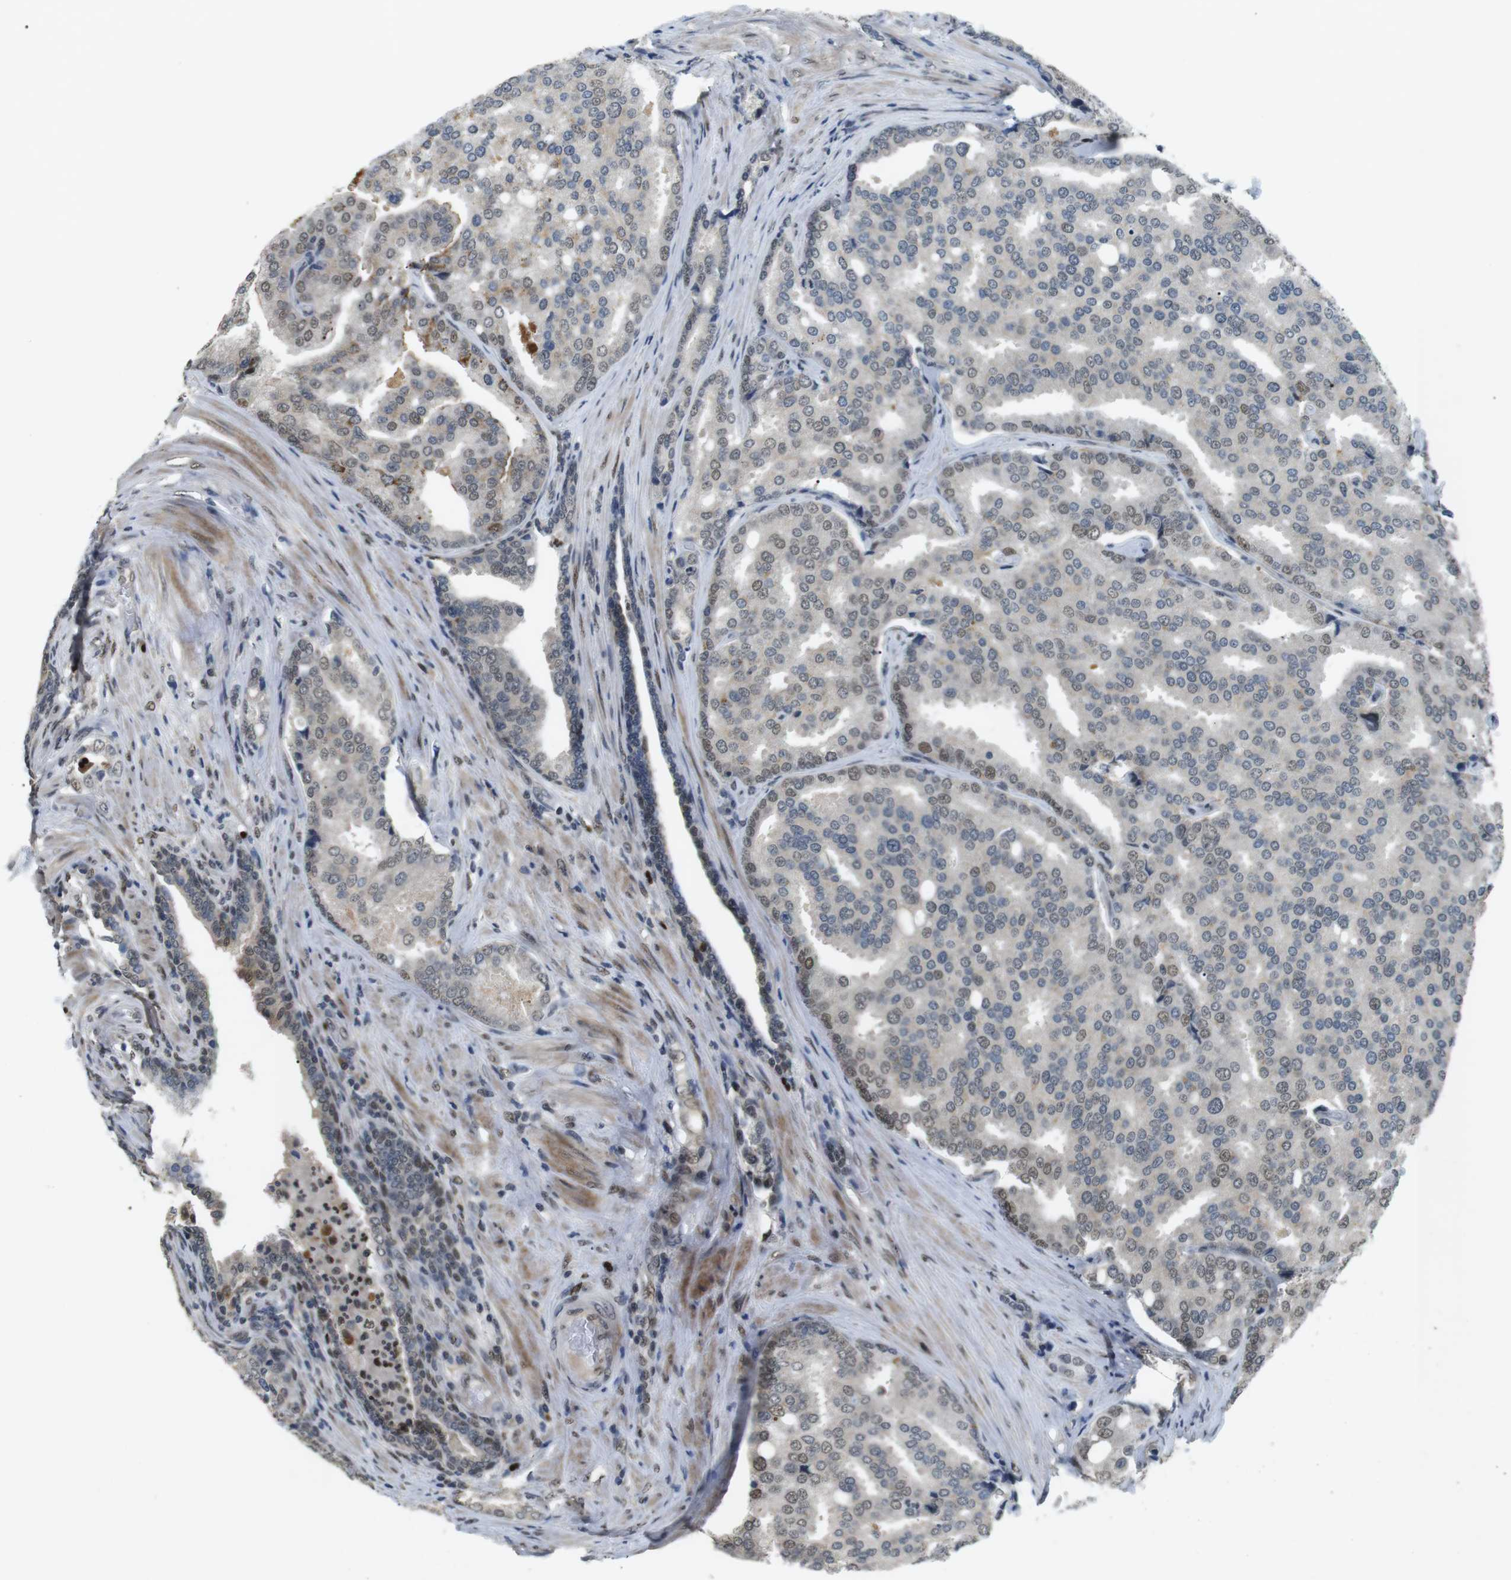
{"staining": {"intensity": "weak", "quantity": "25%-75%", "location": "cytoplasmic/membranous,nuclear"}, "tissue": "prostate cancer", "cell_type": "Tumor cells", "image_type": "cancer", "snomed": [{"axis": "morphology", "description": "Adenocarcinoma, High grade"}, {"axis": "topography", "description": "Prostate"}], "caption": "High-magnification brightfield microscopy of high-grade adenocarcinoma (prostate) stained with DAB (brown) and counterstained with hematoxylin (blue). tumor cells exhibit weak cytoplasmic/membranous and nuclear staining is seen in about25%-75% of cells. The protein of interest is stained brown, and the nuclei are stained in blue (DAB (3,3'-diaminobenzidine) IHC with brightfield microscopy, high magnification).", "gene": "ORAI3", "patient": {"sex": "male", "age": 50}}